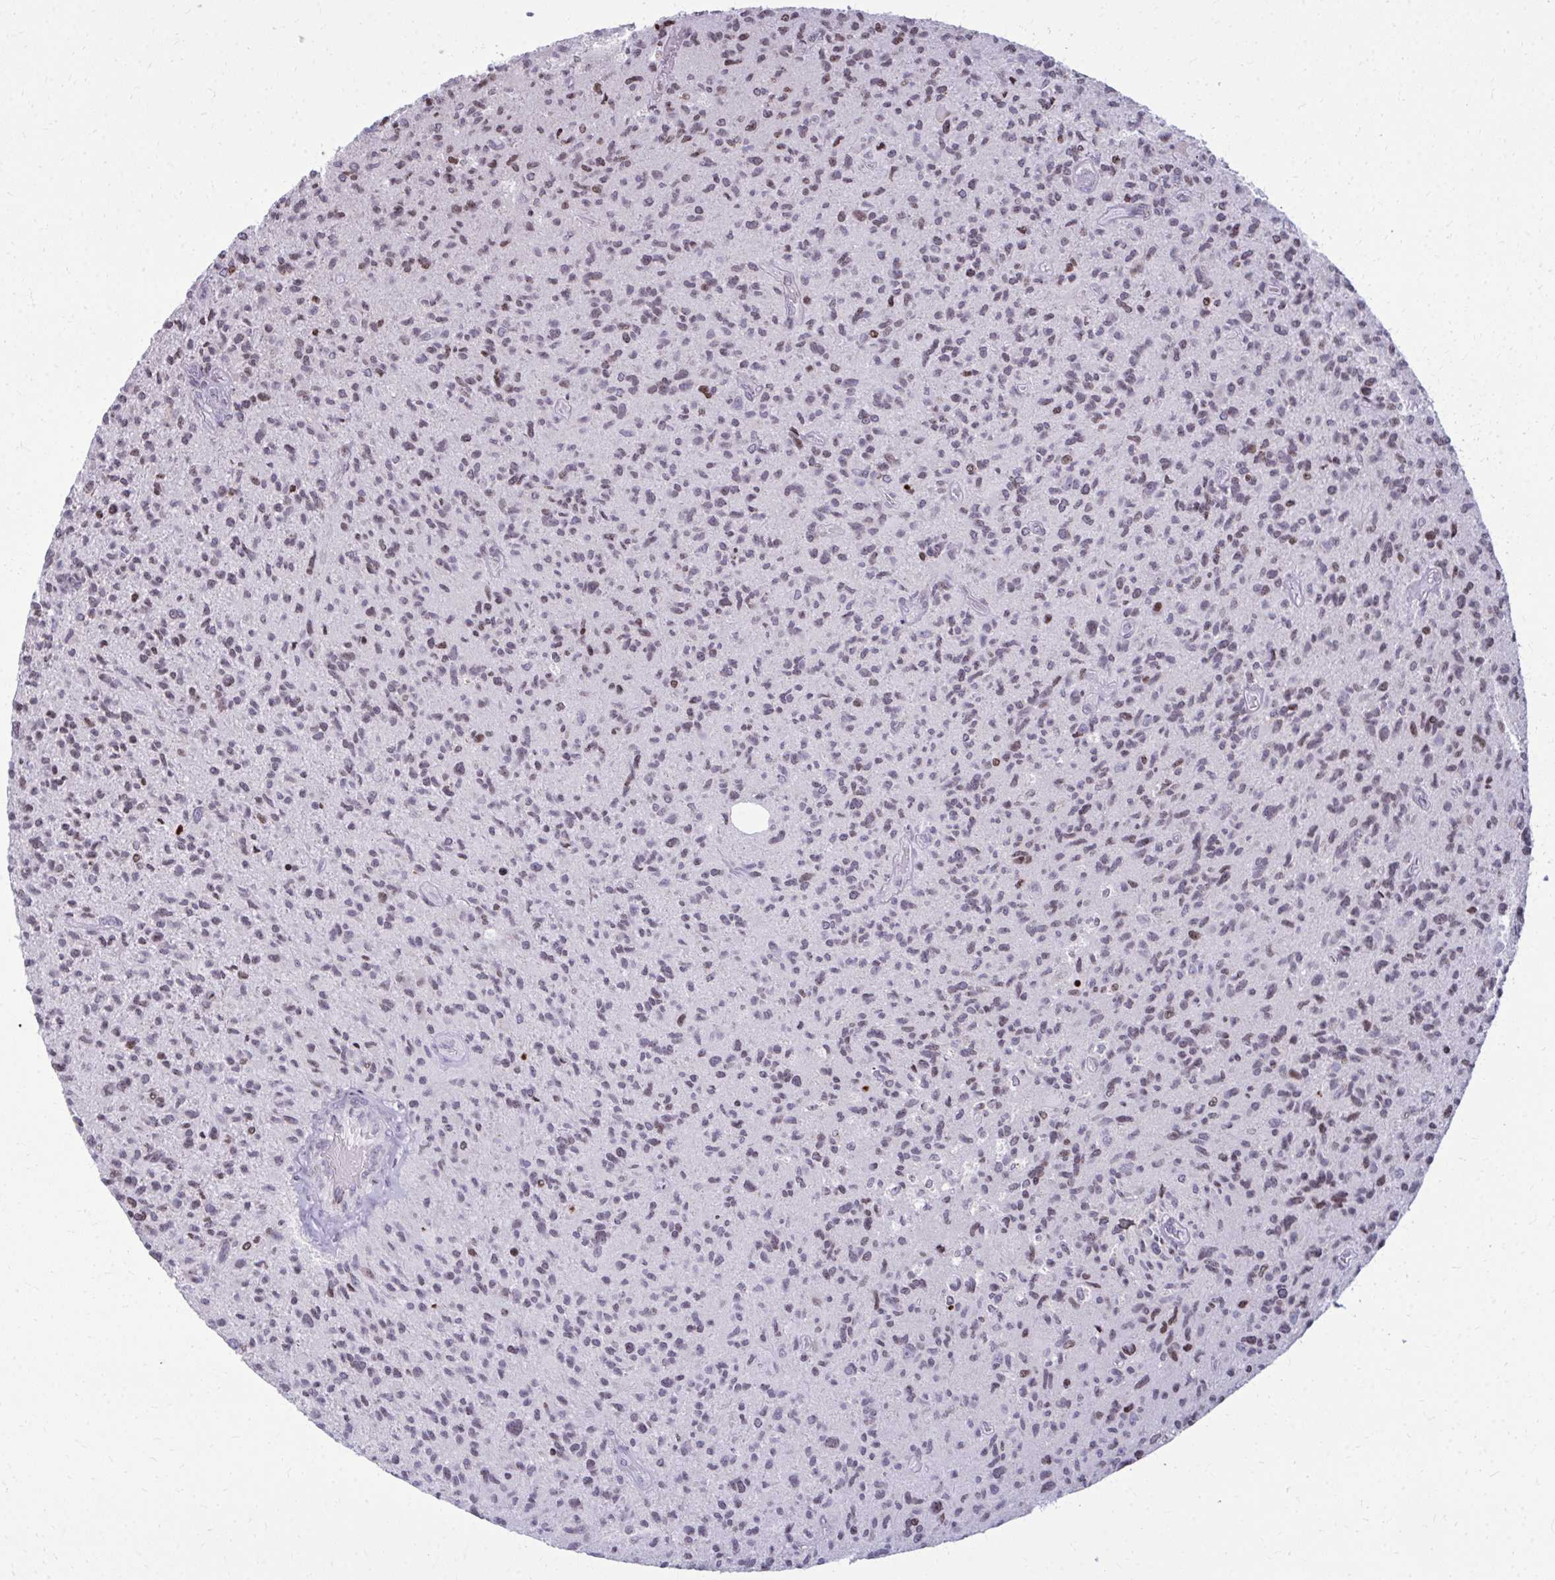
{"staining": {"intensity": "weak", "quantity": "25%-75%", "location": "nuclear"}, "tissue": "glioma", "cell_type": "Tumor cells", "image_type": "cancer", "snomed": [{"axis": "morphology", "description": "Glioma, malignant, High grade"}, {"axis": "topography", "description": "Brain"}], "caption": "Protein staining of high-grade glioma (malignant) tissue shows weak nuclear expression in about 25%-75% of tumor cells.", "gene": "AP5M1", "patient": {"sex": "female", "age": 70}}